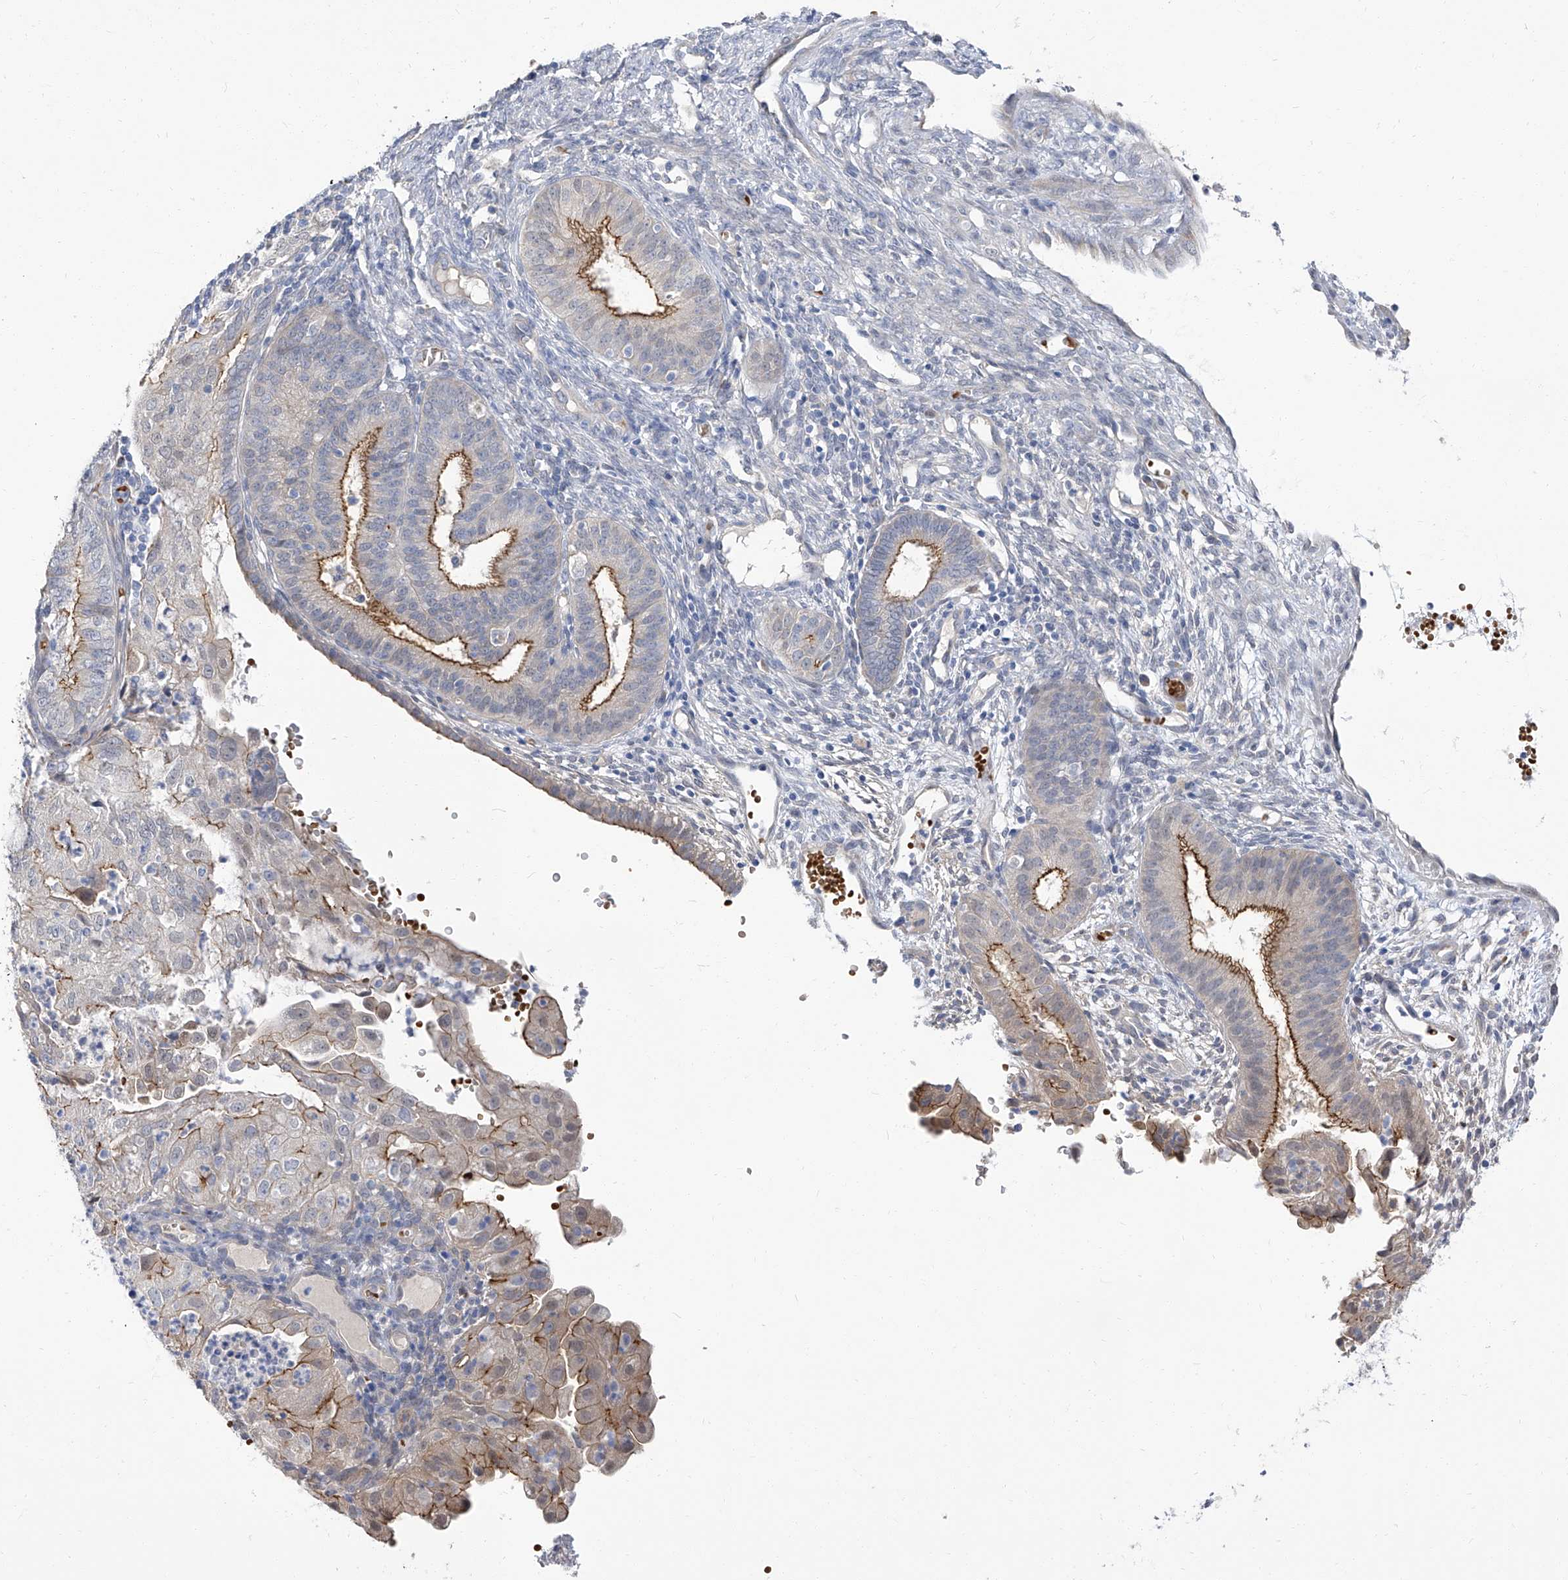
{"staining": {"intensity": "moderate", "quantity": "25%-75%", "location": "cytoplasmic/membranous"}, "tissue": "endometrial cancer", "cell_type": "Tumor cells", "image_type": "cancer", "snomed": [{"axis": "morphology", "description": "Adenocarcinoma, NOS"}, {"axis": "topography", "description": "Endometrium"}], "caption": "The image demonstrates a brown stain indicating the presence of a protein in the cytoplasmic/membranous of tumor cells in endometrial cancer. The staining was performed using DAB to visualize the protein expression in brown, while the nuclei were stained in blue with hematoxylin (Magnification: 20x).", "gene": "PARD3", "patient": {"sex": "female", "age": 51}}